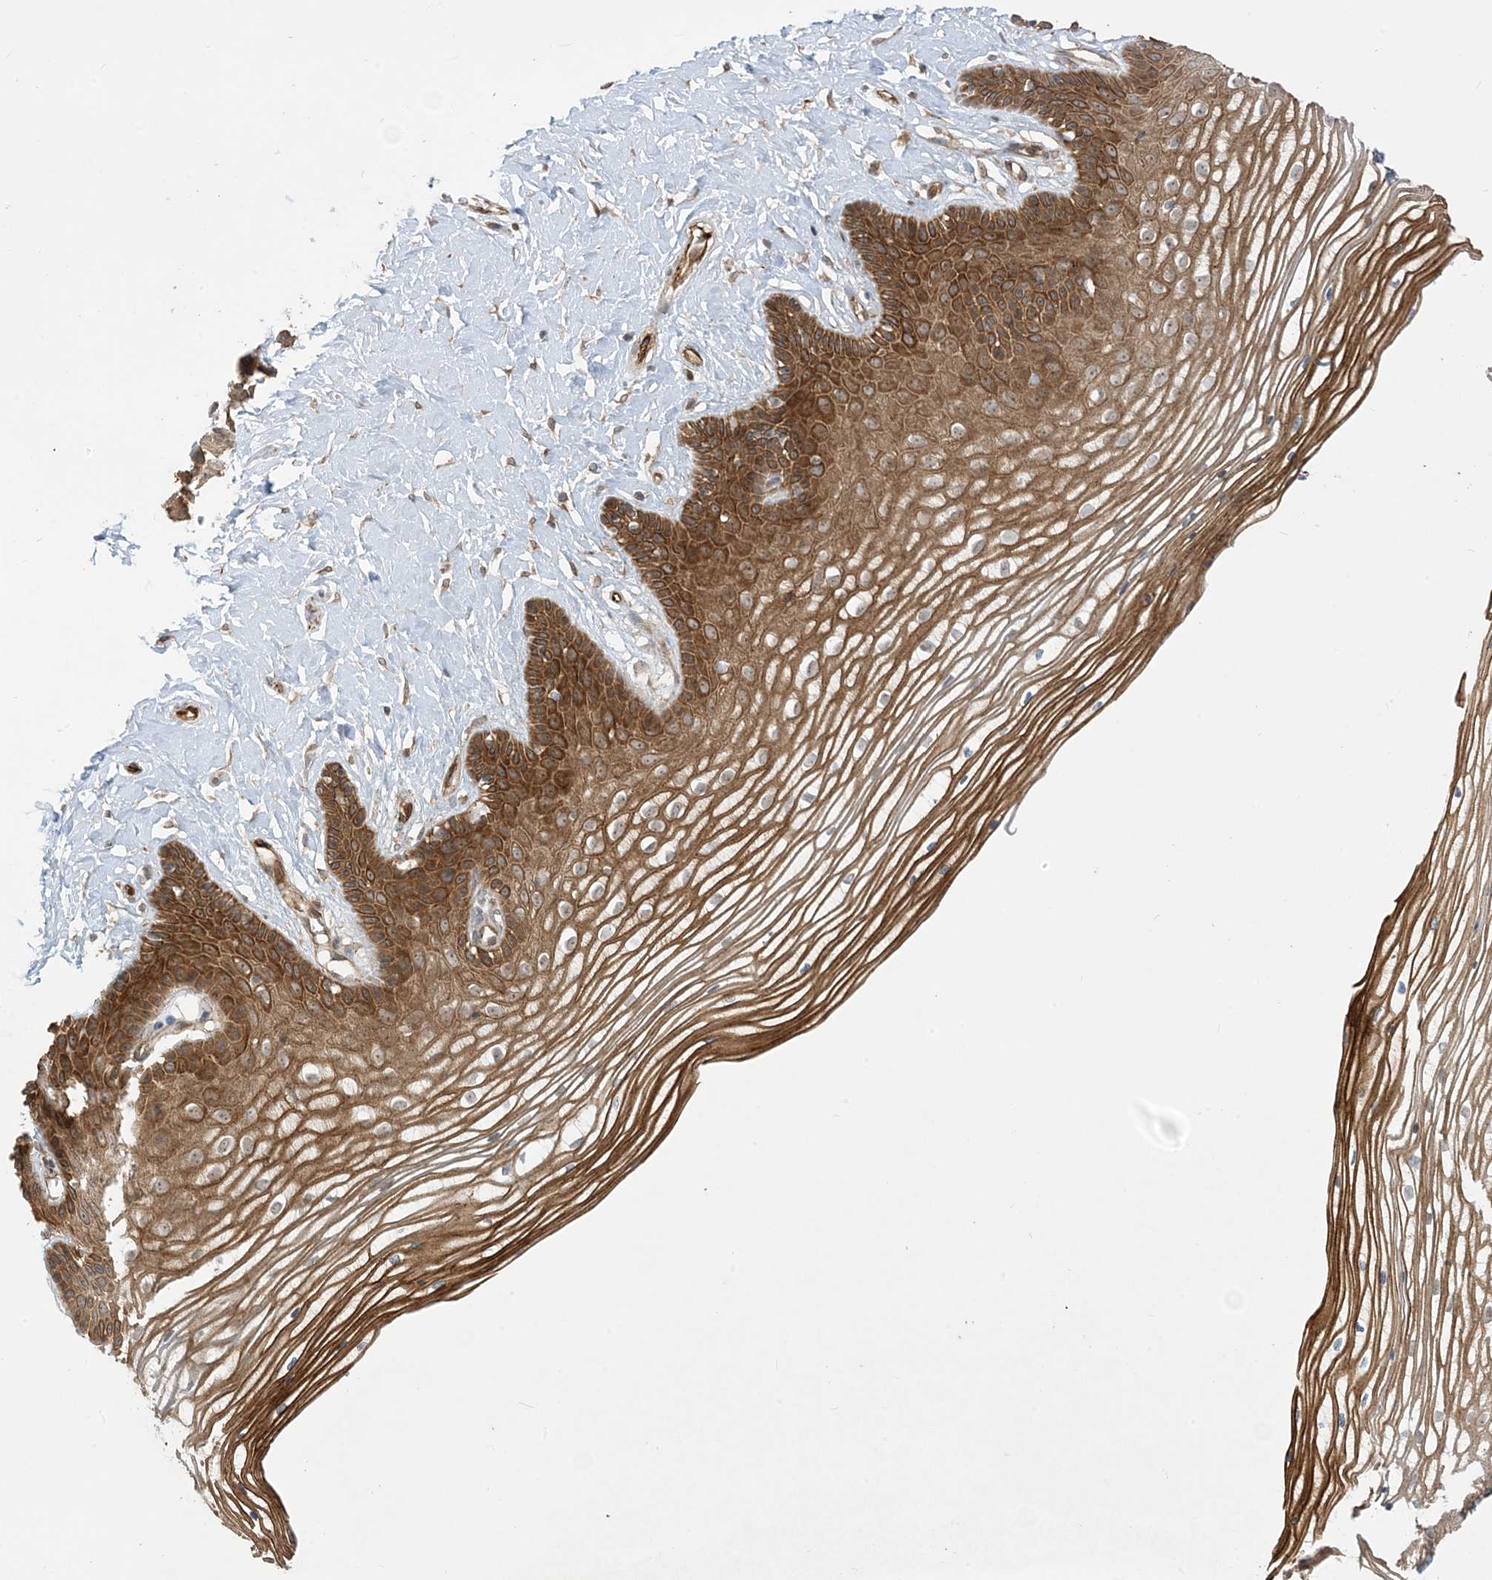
{"staining": {"intensity": "strong", "quantity": ">75%", "location": "cytoplasmic/membranous"}, "tissue": "vagina", "cell_type": "Squamous epithelial cells", "image_type": "normal", "snomed": [{"axis": "morphology", "description": "Normal tissue, NOS"}, {"axis": "topography", "description": "Vagina"}, {"axis": "topography", "description": "Cervix"}], "caption": "Immunohistochemical staining of benign human vagina exhibits high levels of strong cytoplasmic/membranous staining in about >75% of squamous epithelial cells. The protein is shown in brown color, while the nuclei are stained blue.", "gene": "SOGA3", "patient": {"sex": "female", "age": 40}}